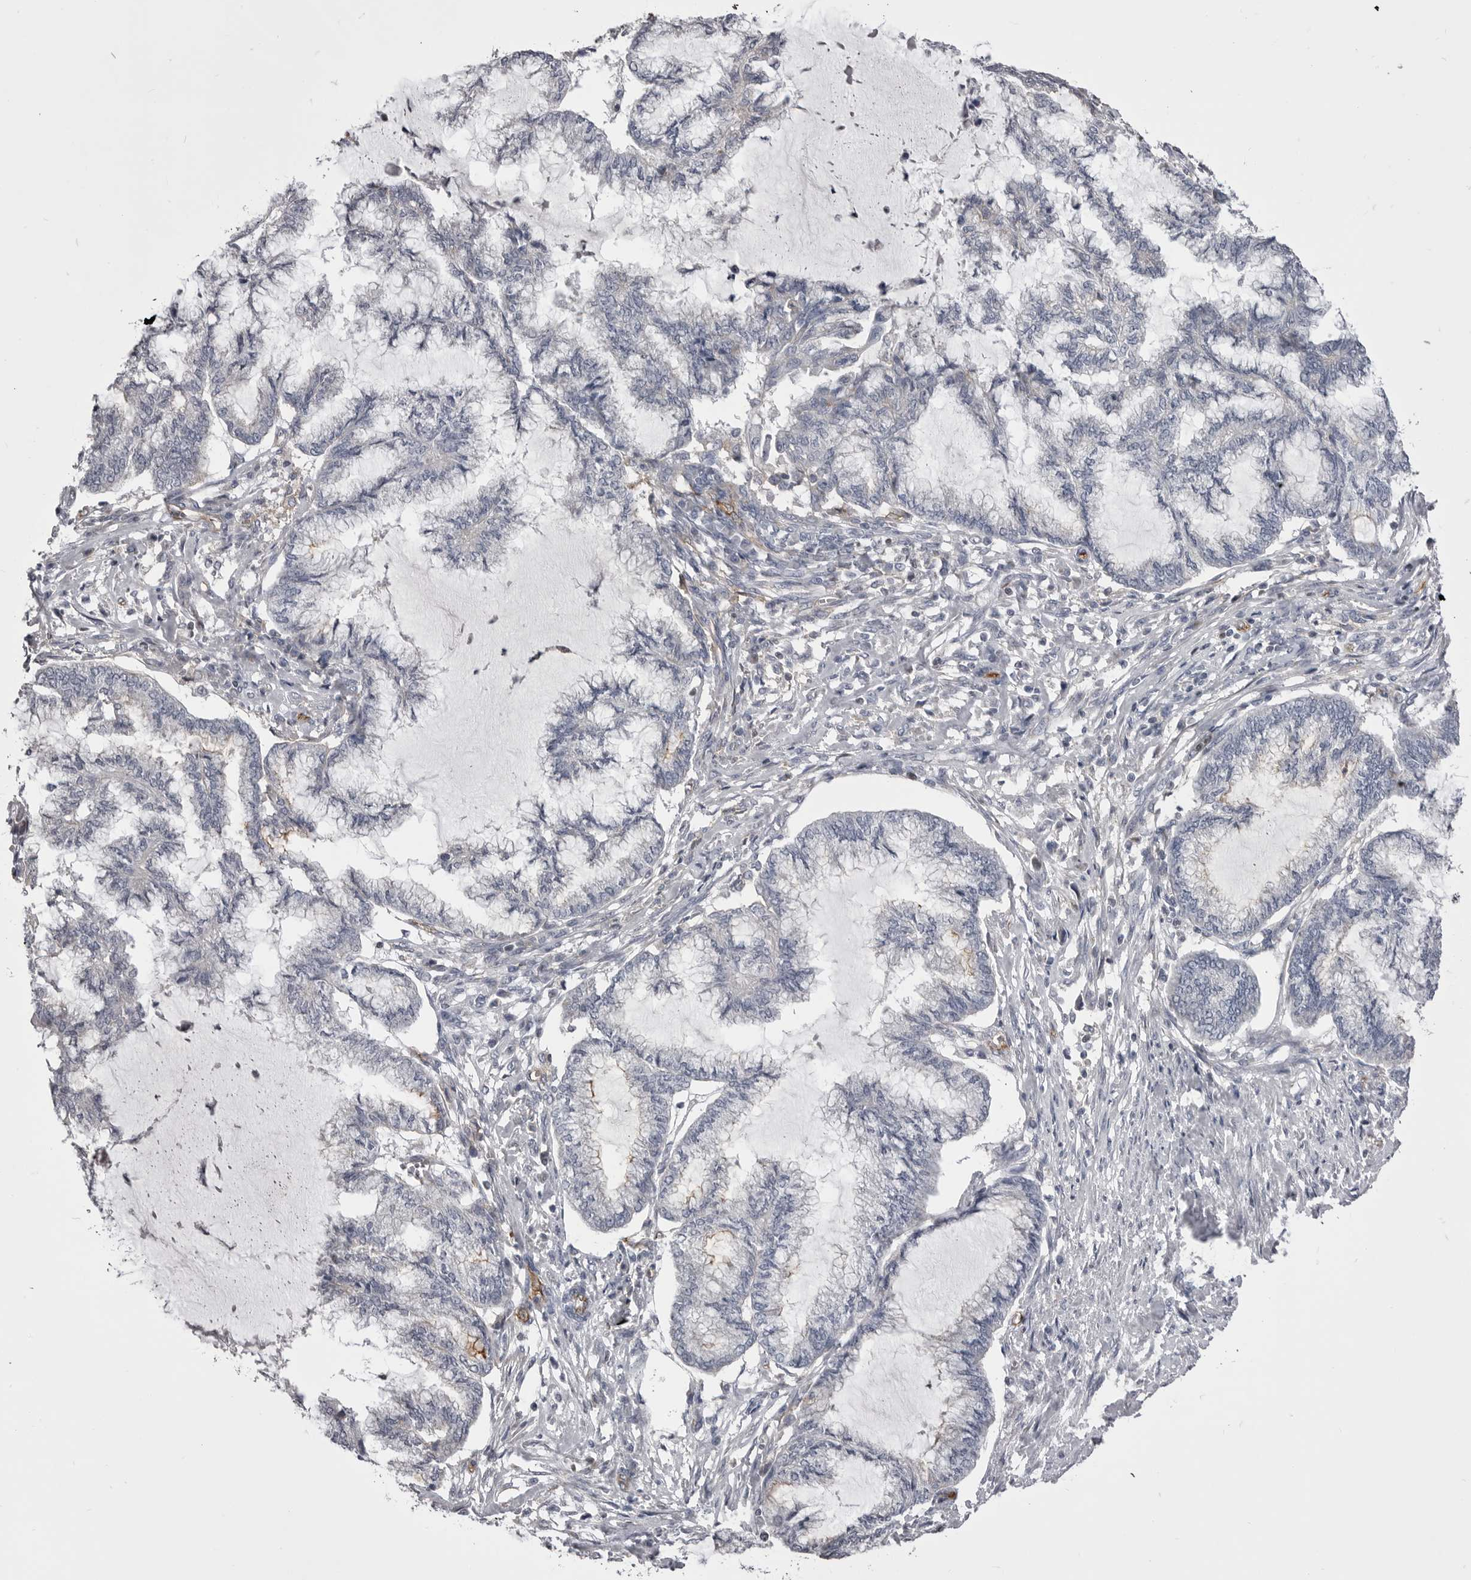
{"staining": {"intensity": "negative", "quantity": "none", "location": "none"}, "tissue": "endometrial cancer", "cell_type": "Tumor cells", "image_type": "cancer", "snomed": [{"axis": "morphology", "description": "Adenocarcinoma, NOS"}, {"axis": "topography", "description": "Endometrium"}], "caption": "Tumor cells are negative for brown protein staining in adenocarcinoma (endometrial). (DAB immunohistochemistry (IHC), high magnification).", "gene": "OPLAH", "patient": {"sex": "female", "age": 86}}